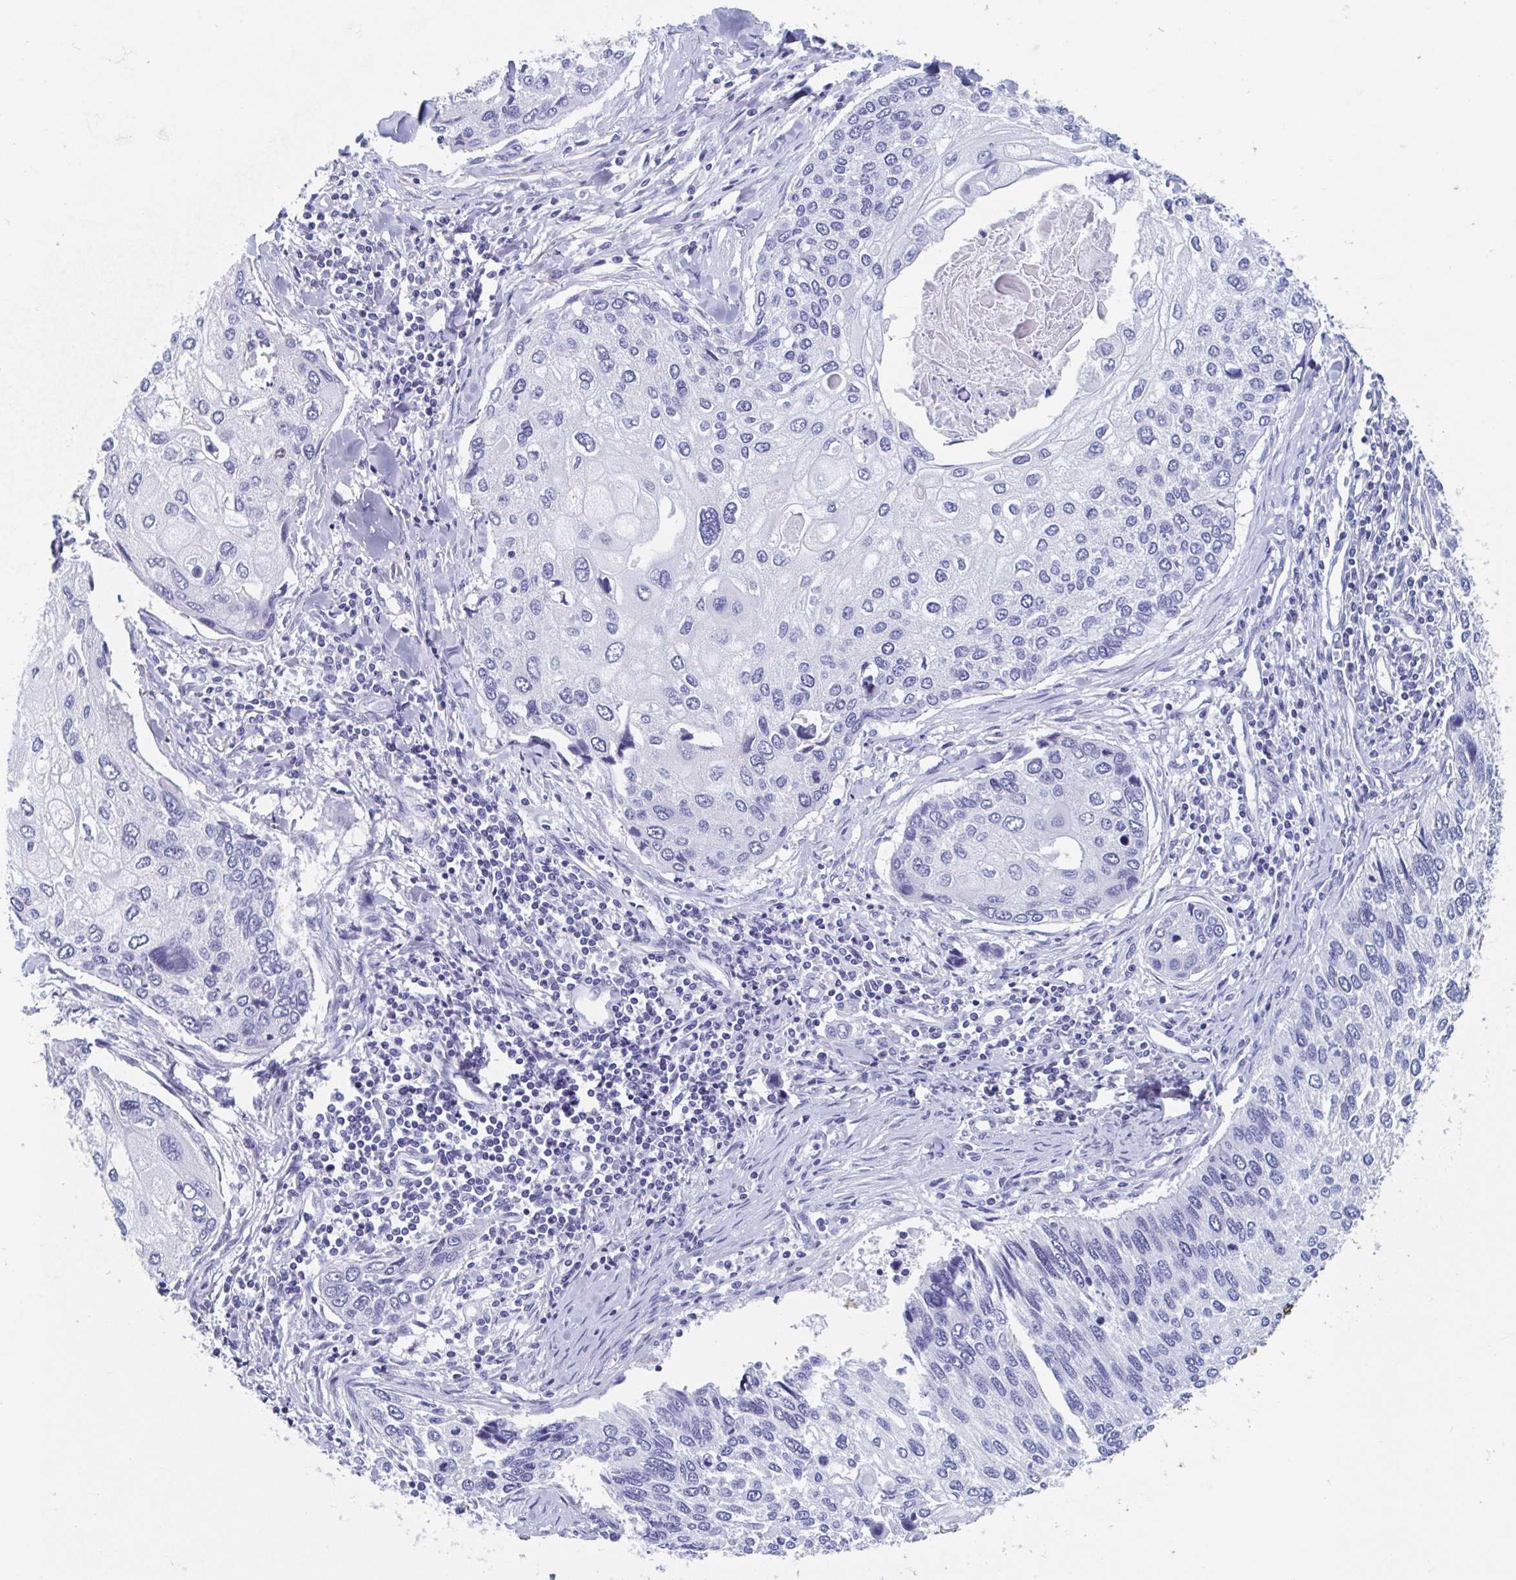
{"staining": {"intensity": "negative", "quantity": "none", "location": "none"}, "tissue": "lung cancer", "cell_type": "Tumor cells", "image_type": "cancer", "snomed": [{"axis": "morphology", "description": "Squamous cell carcinoma, NOS"}, {"axis": "morphology", "description": "Squamous cell carcinoma, metastatic, NOS"}, {"axis": "topography", "description": "Lung"}], "caption": "Immunohistochemistry histopathology image of lung cancer (squamous cell carcinoma) stained for a protein (brown), which demonstrates no expression in tumor cells.", "gene": "SHCBP1L", "patient": {"sex": "male", "age": 63}}